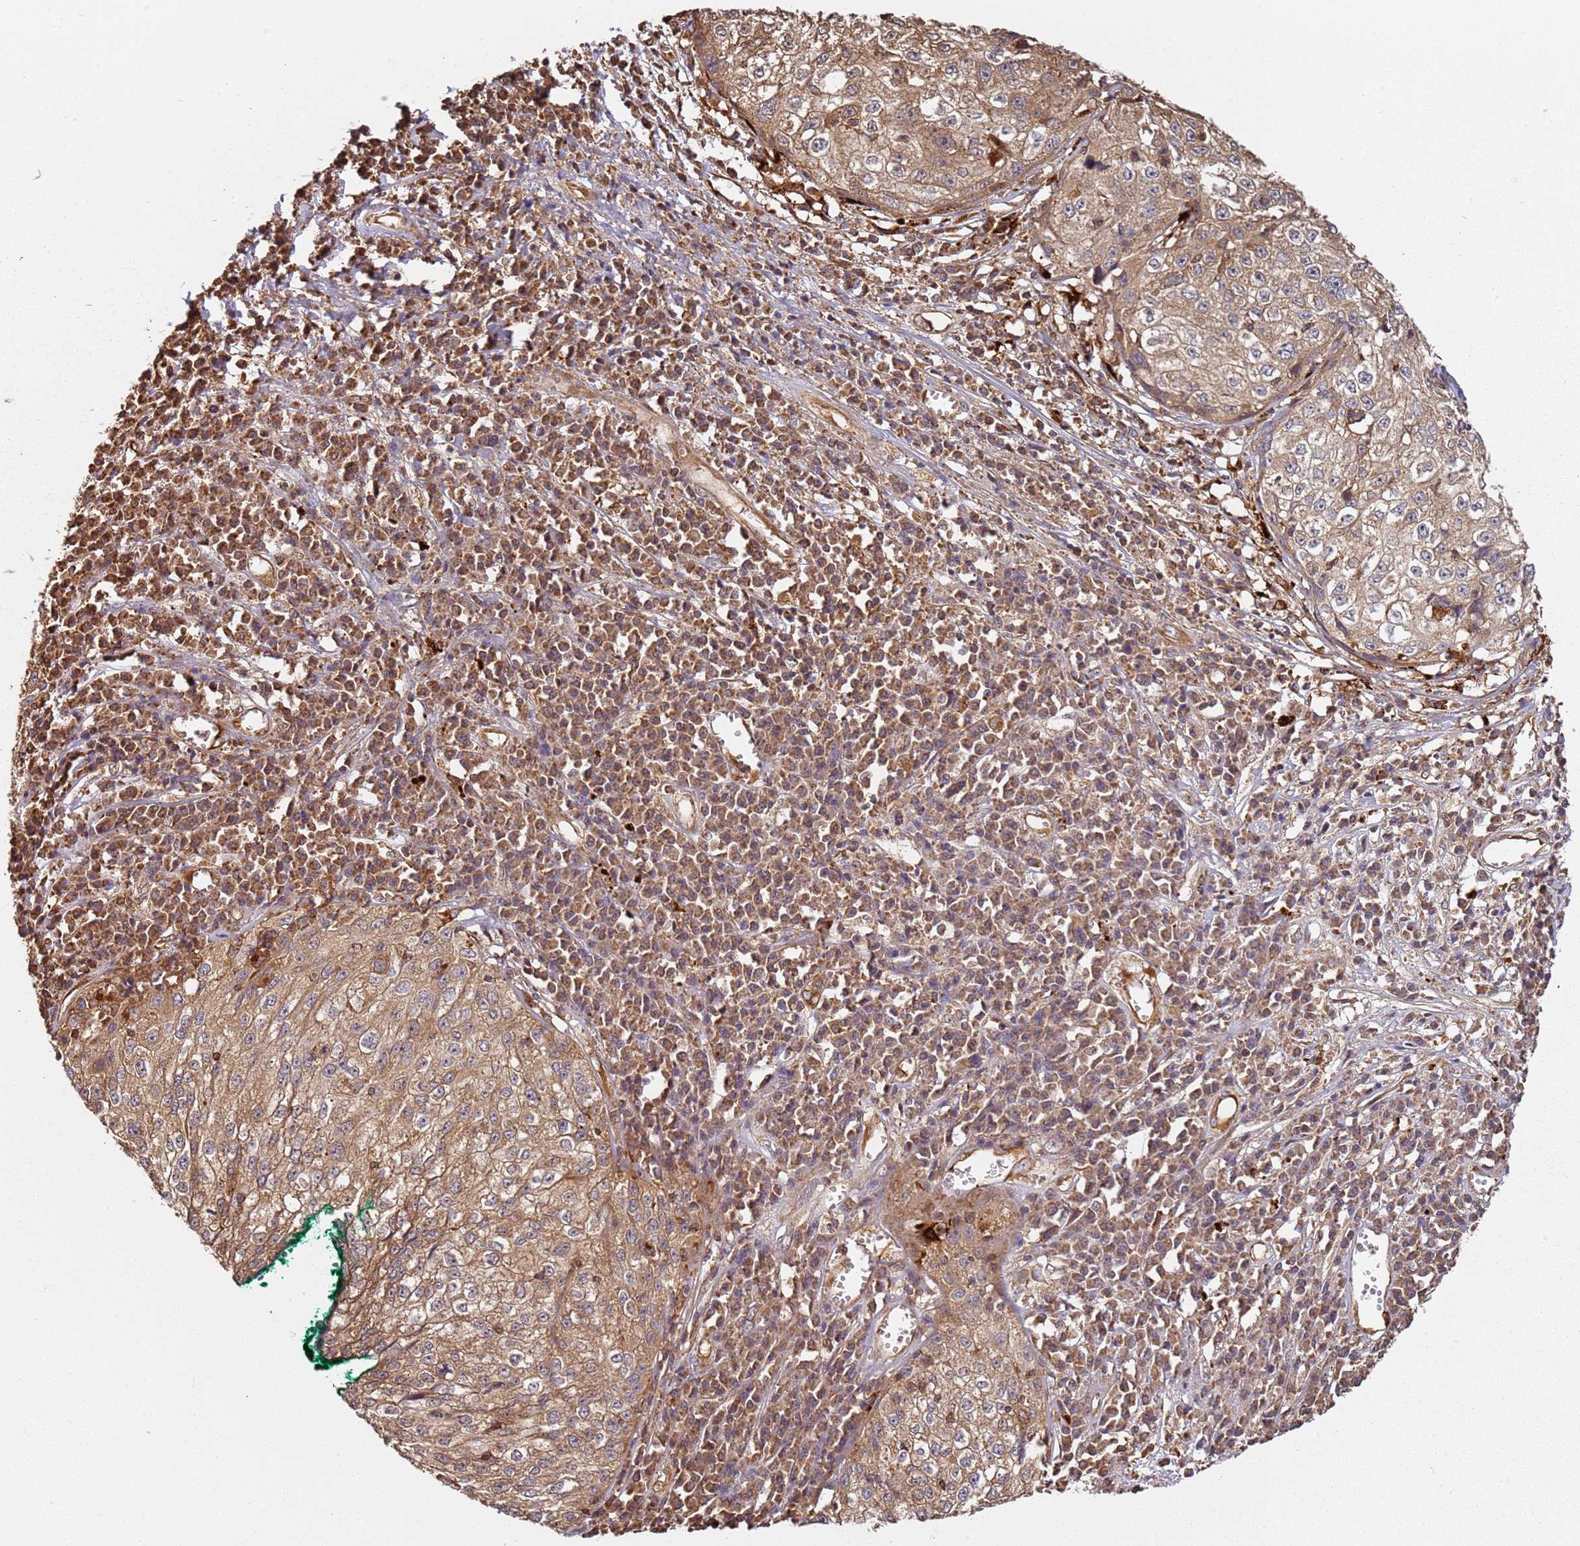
{"staining": {"intensity": "moderate", "quantity": ">75%", "location": "cytoplasmic/membranous"}, "tissue": "cervical cancer", "cell_type": "Tumor cells", "image_type": "cancer", "snomed": [{"axis": "morphology", "description": "Squamous cell carcinoma, NOS"}, {"axis": "topography", "description": "Cervix"}], "caption": "Immunohistochemistry image of cervical cancer stained for a protein (brown), which demonstrates medium levels of moderate cytoplasmic/membranous positivity in approximately >75% of tumor cells.", "gene": "SCGB2B2", "patient": {"sex": "female", "age": 57}}